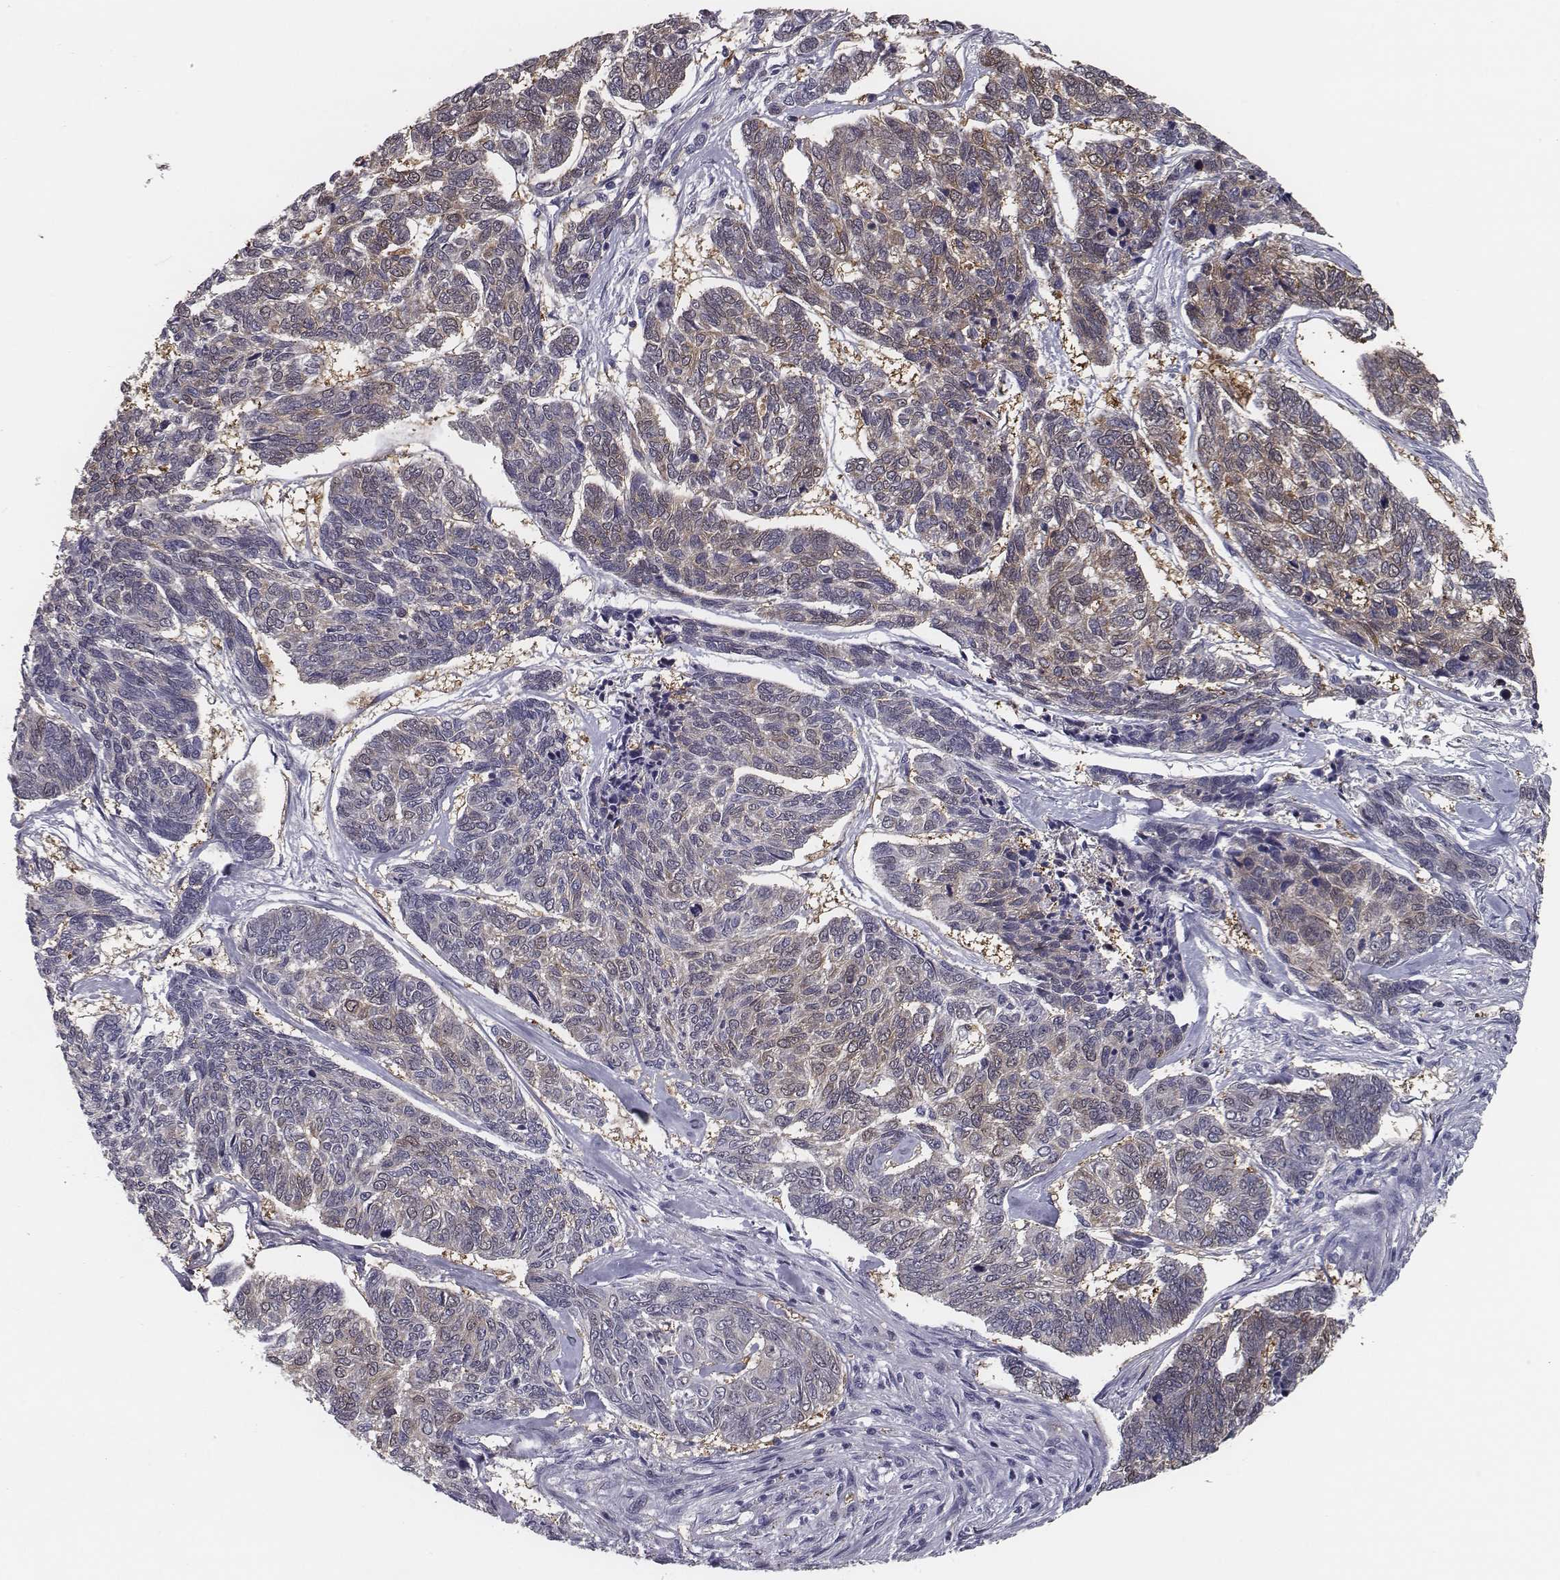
{"staining": {"intensity": "weak", "quantity": "25%-75%", "location": "cytoplasmic/membranous"}, "tissue": "skin cancer", "cell_type": "Tumor cells", "image_type": "cancer", "snomed": [{"axis": "morphology", "description": "Basal cell carcinoma"}, {"axis": "topography", "description": "Skin"}], "caption": "A brown stain labels weak cytoplasmic/membranous staining of a protein in skin cancer (basal cell carcinoma) tumor cells.", "gene": "ISYNA1", "patient": {"sex": "female", "age": 65}}